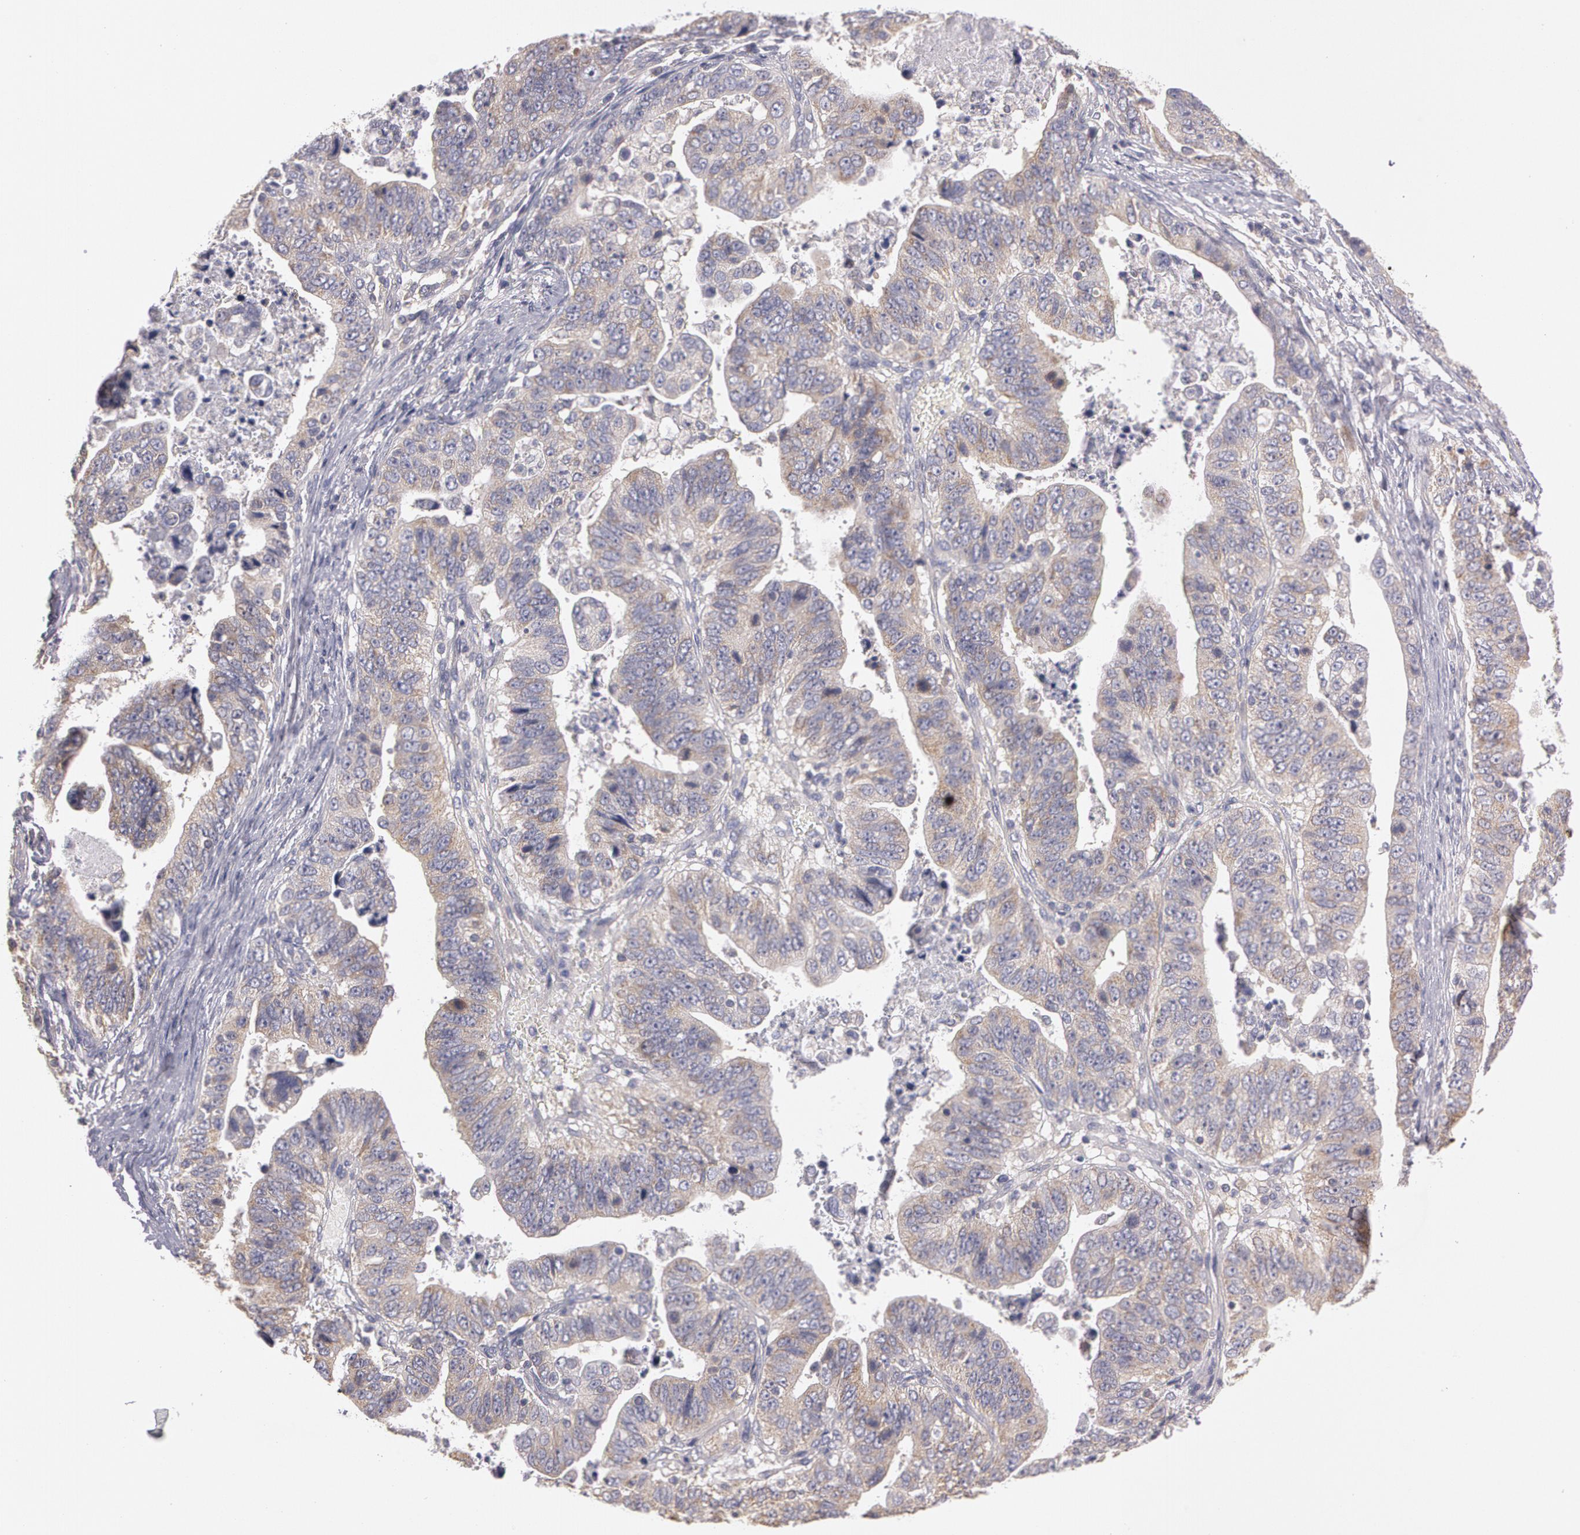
{"staining": {"intensity": "weak", "quantity": "25%-75%", "location": "cytoplasmic/membranous"}, "tissue": "stomach cancer", "cell_type": "Tumor cells", "image_type": "cancer", "snomed": [{"axis": "morphology", "description": "Adenocarcinoma, NOS"}, {"axis": "topography", "description": "Stomach, upper"}], "caption": "A brown stain highlights weak cytoplasmic/membranous expression of a protein in human stomach cancer tumor cells.", "gene": "NEK9", "patient": {"sex": "female", "age": 50}}